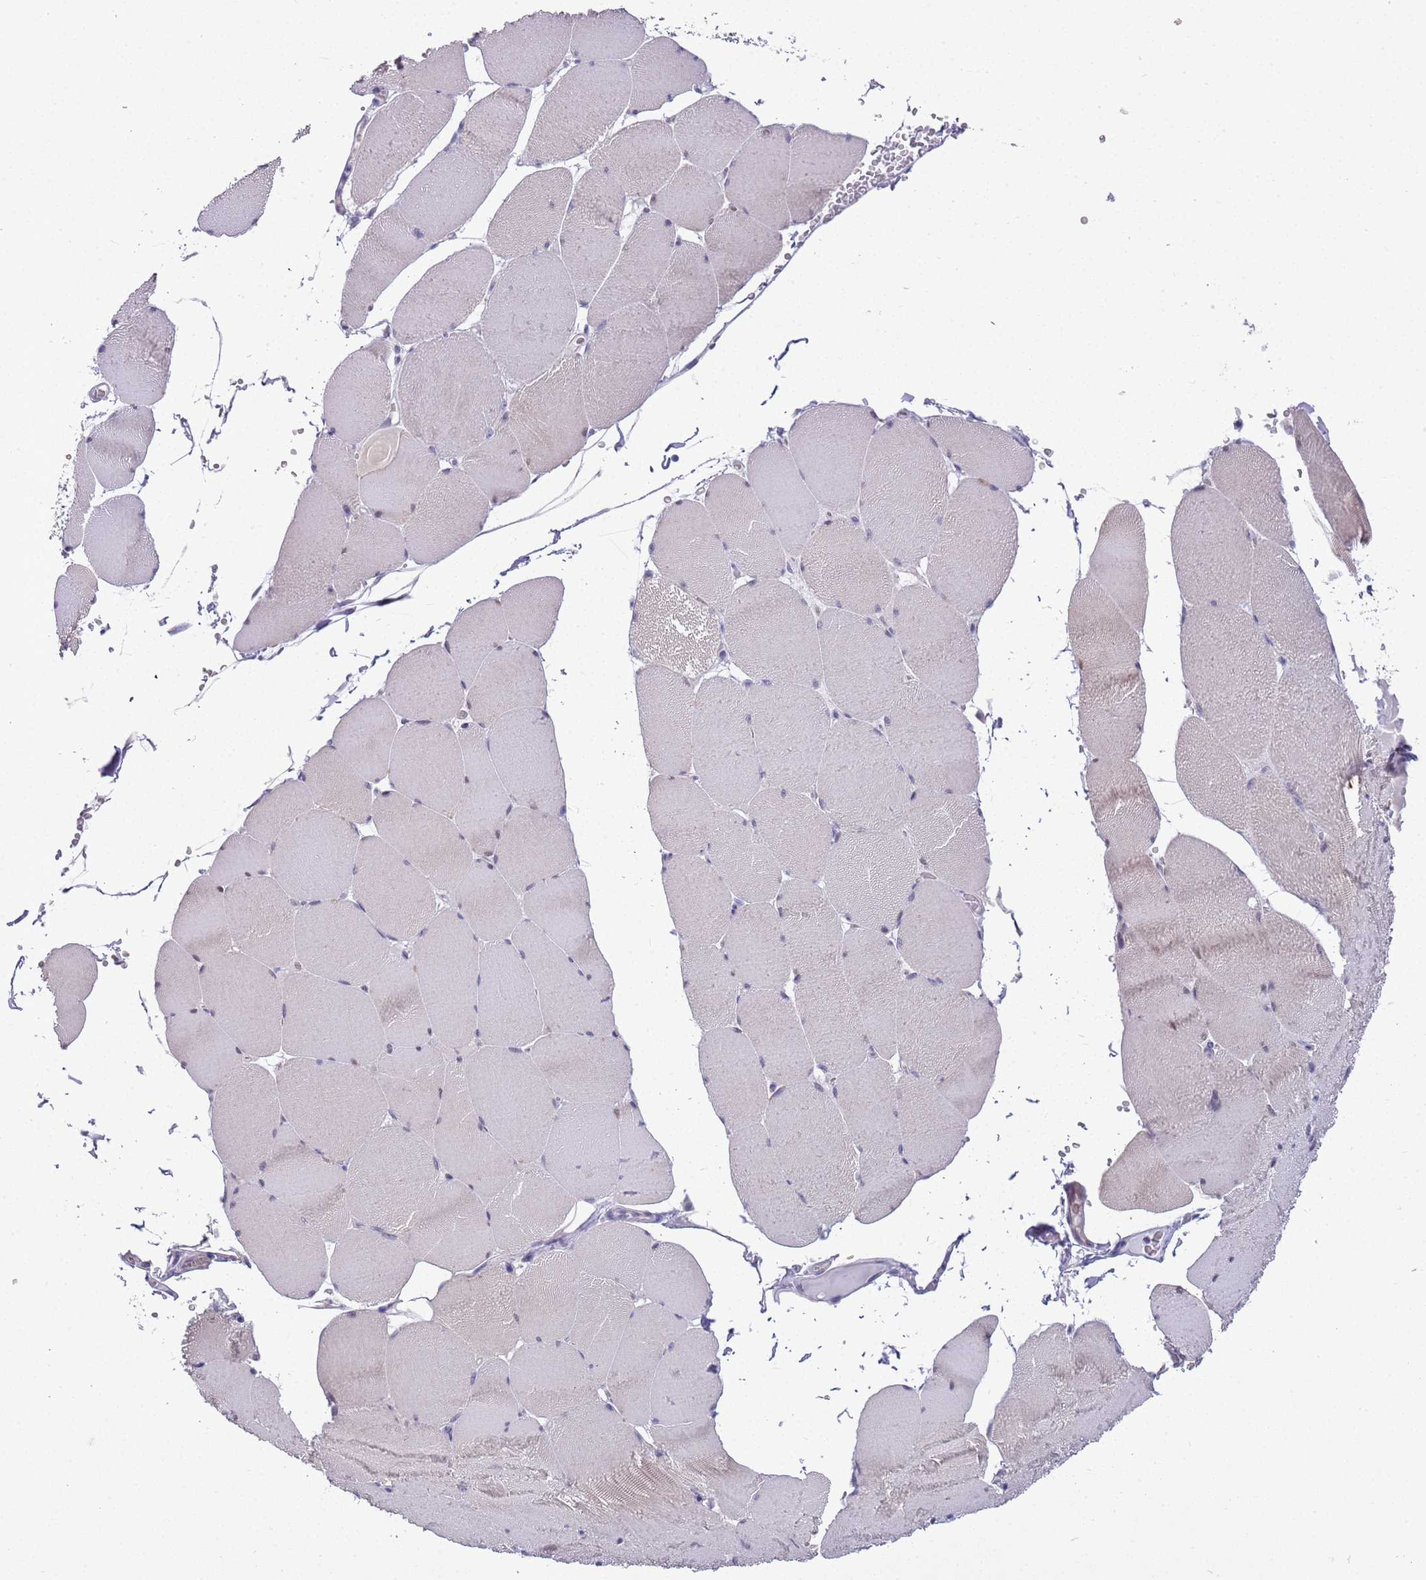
{"staining": {"intensity": "negative", "quantity": "none", "location": "none"}, "tissue": "skeletal muscle", "cell_type": "Myocytes", "image_type": "normal", "snomed": [{"axis": "morphology", "description": "Normal tissue, NOS"}, {"axis": "topography", "description": "Skeletal muscle"}, {"axis": "topography", "description": "Head-Neck"}], "caption": "The immunohistochemistry photomicrograph has no significant staining in myocytes of skeletal muscle. (IHC, brightfield microscopy, high magnification).", "gene": "BRMS1L", "patient": {"sex": "male", "age": 66}}